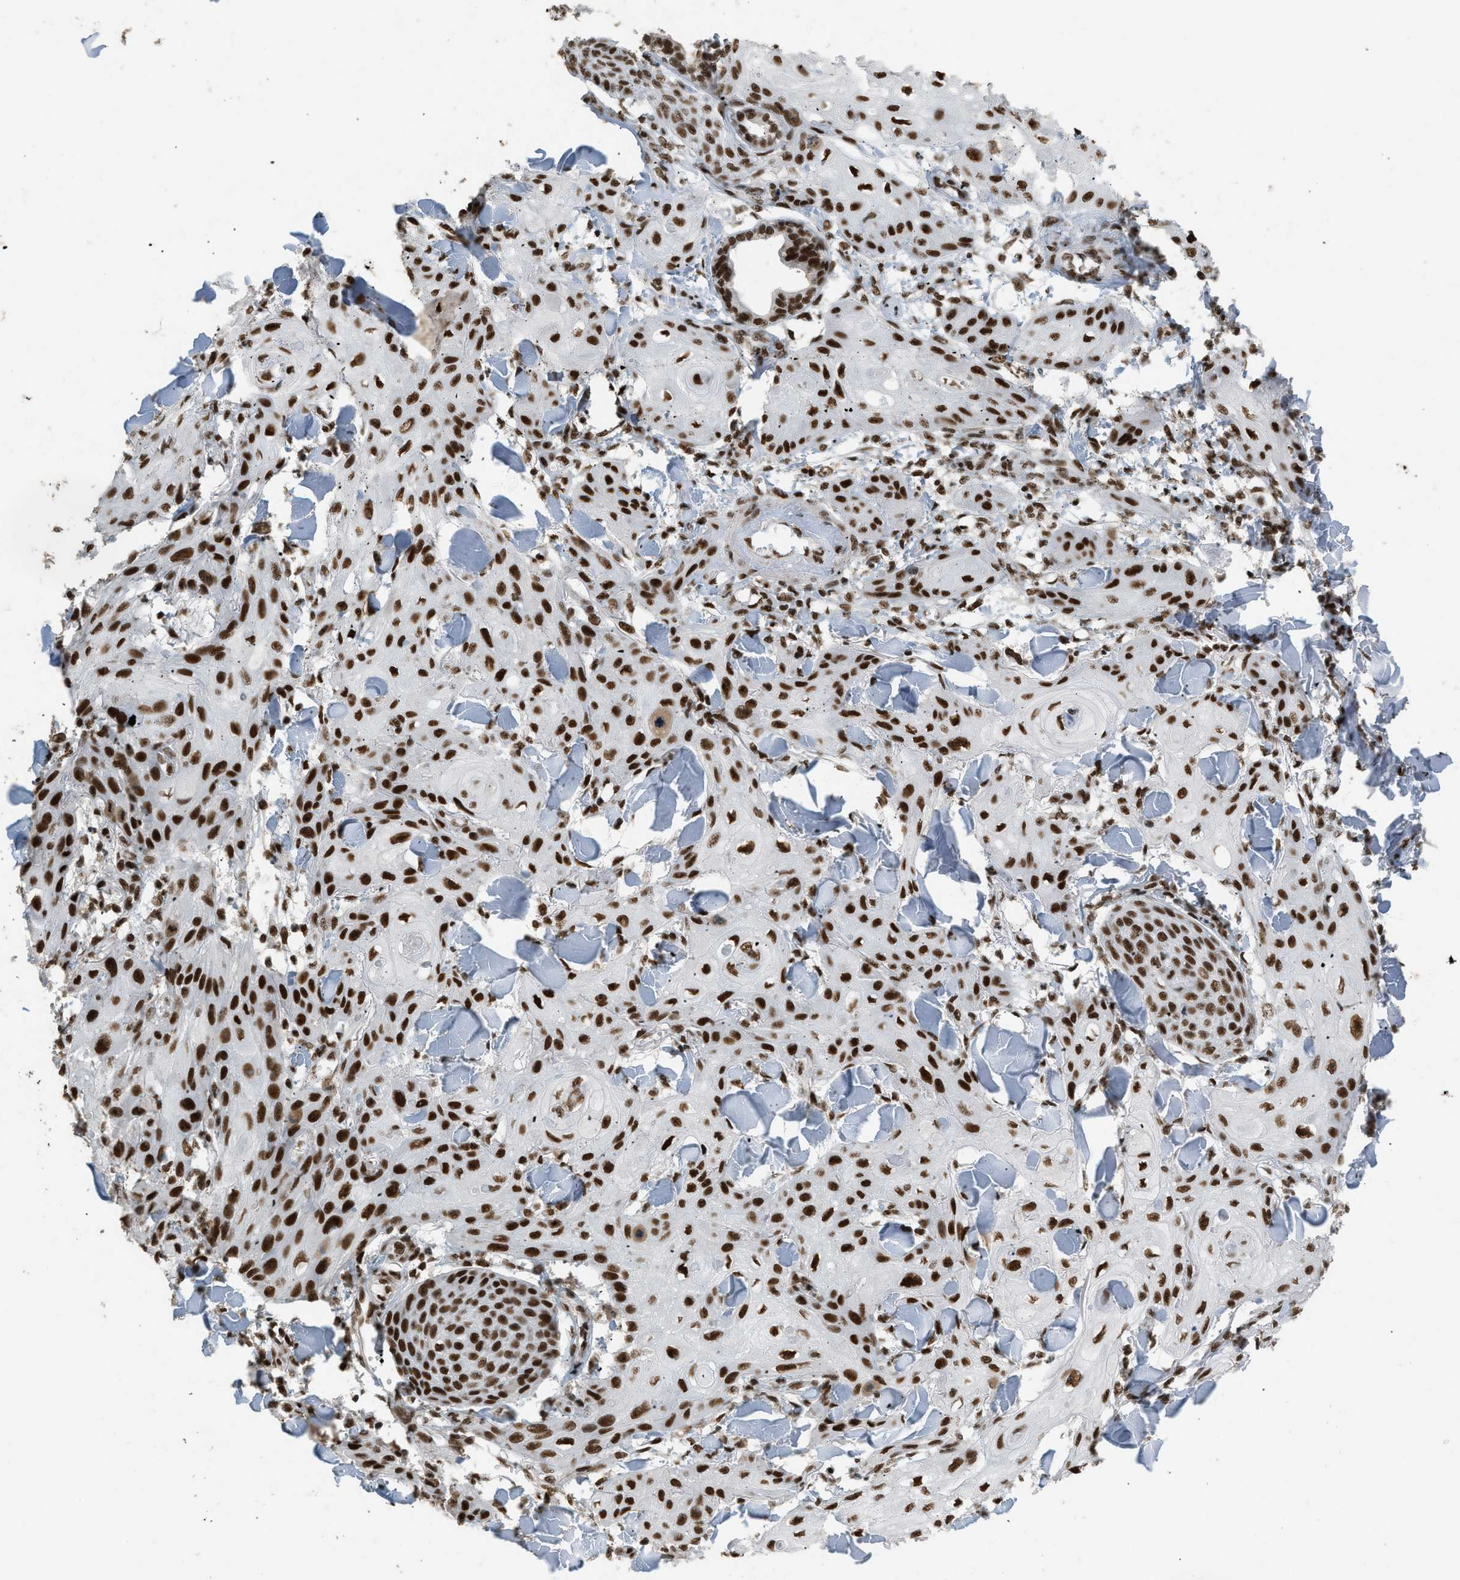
{"staining": {"intensity": "strong", "quantity": ">75%", "location": "nuclear"}, "tissue": "skin cancer", "cell_type": "Tumor cells", "image_type": "cancer", "snomed": [{"axis": "morphology", "description": "Squamous cell carcinoma, NOS"}, {"axis": "topography", "description": "Skin"}], "caption": "Immunohistochemical staining of skin cancer (squamous cell carcinoma) reveals strong nuclear protein positivity in about >75% of tumor cells. Using DAB (3,3'-diaminobenzidine) (brown) and hematoxylin (blue) stains, captured at high magnification using brightfield microscopy.", "gene": "SMARCB1", "patient": {"sex": "male", "age": 74}}